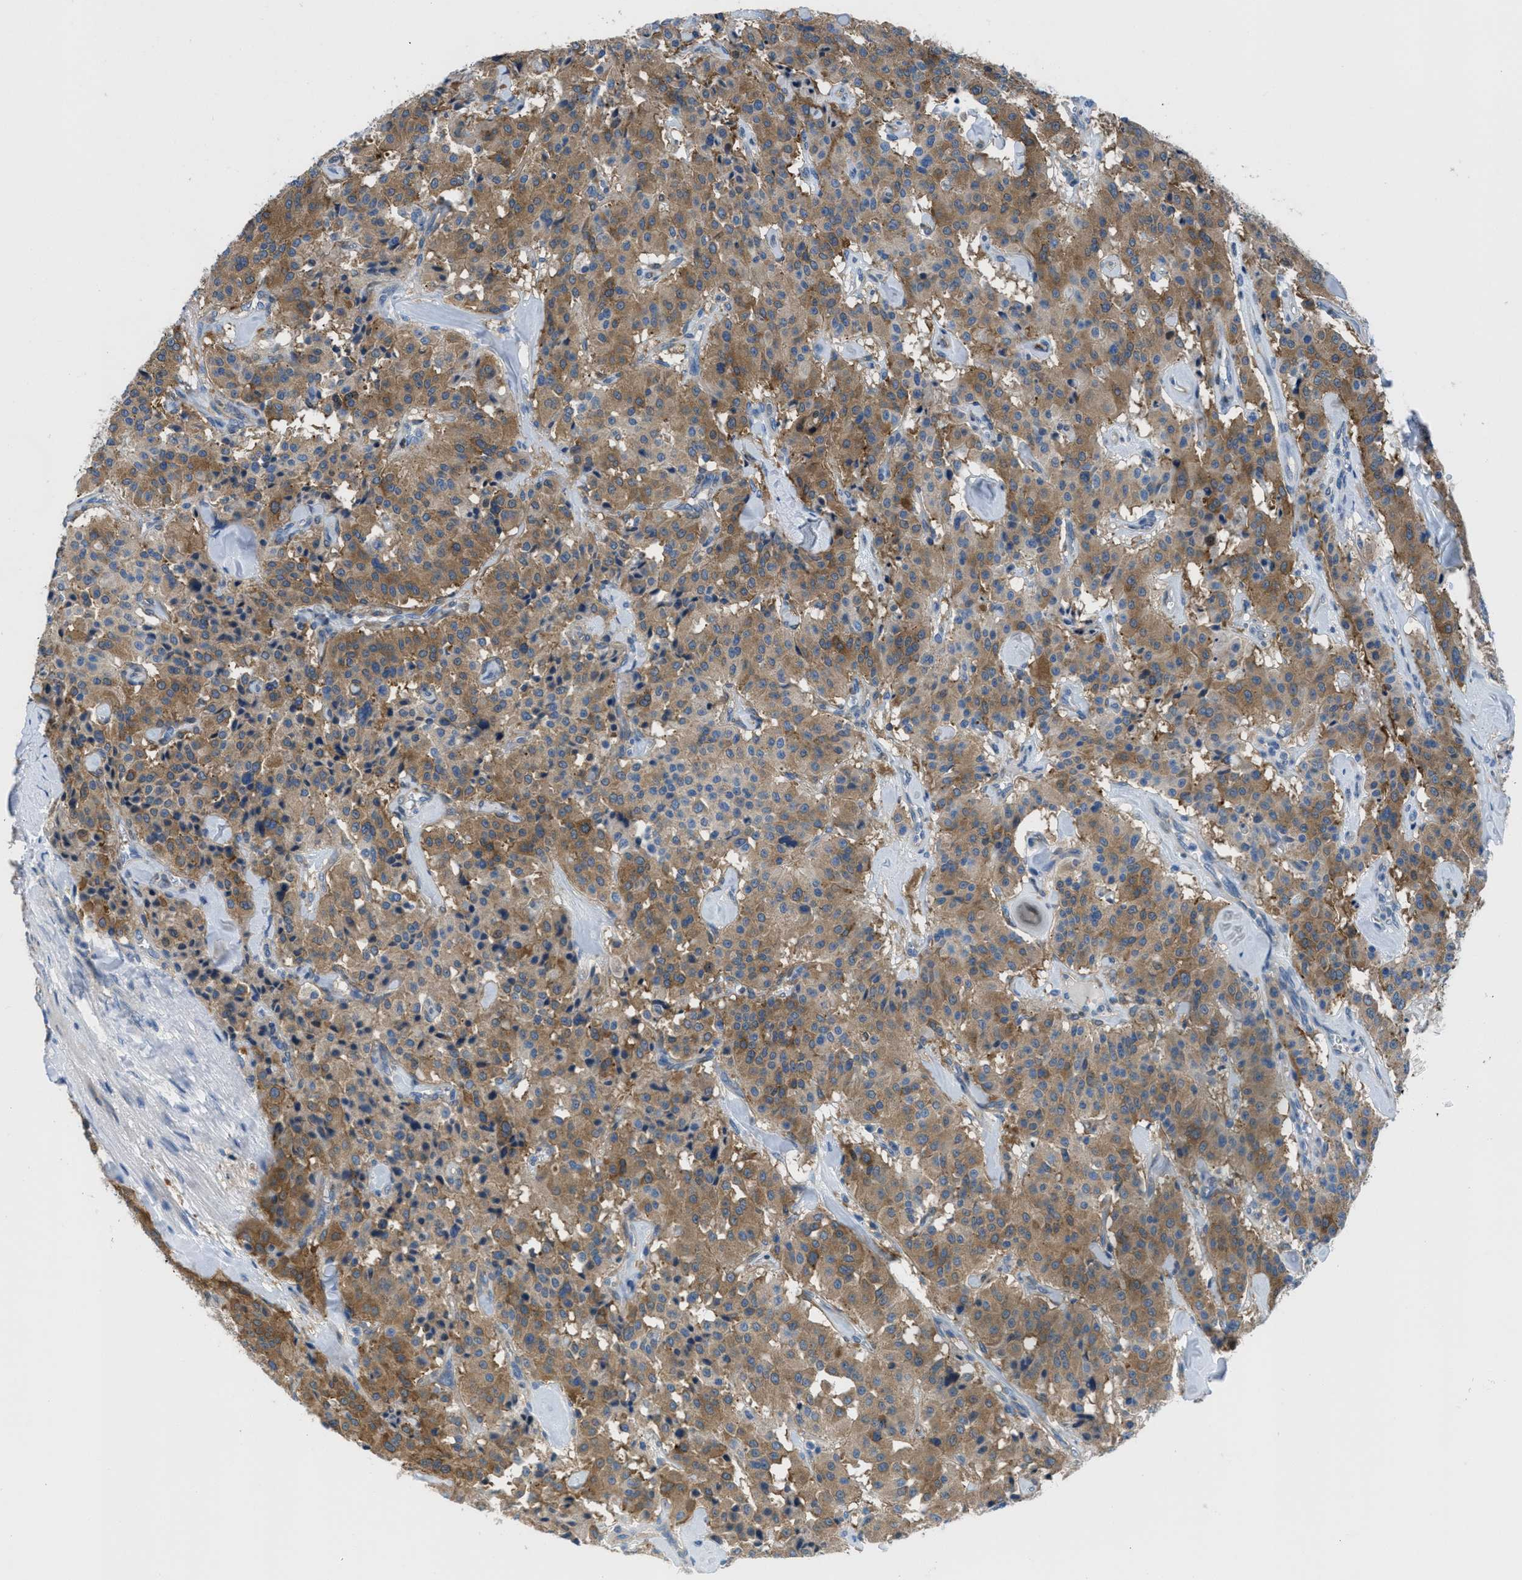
{"staining": {"intensity": "moderate", "quantity": ">75%", "location": "cytoplasmic/membranous"}, "tissue": "carcinoid", "cell_type": "Tumor cells", "image_type": "cancer", "snomed": [{"axis": "morphology", "description": "Carcinoid, malignant, NOS"}, {"axis": "topography", "description": "Lung"}], "caption": "A high-resolution histopathology image shows immunohistochemistry staining of malignant carcinoid, which reveals moderate cytoplasmic/membranous staining in about >75% of tumor cells.", "gene": "MAPRE2", "patient": {"sex": "male", "age": 30}}